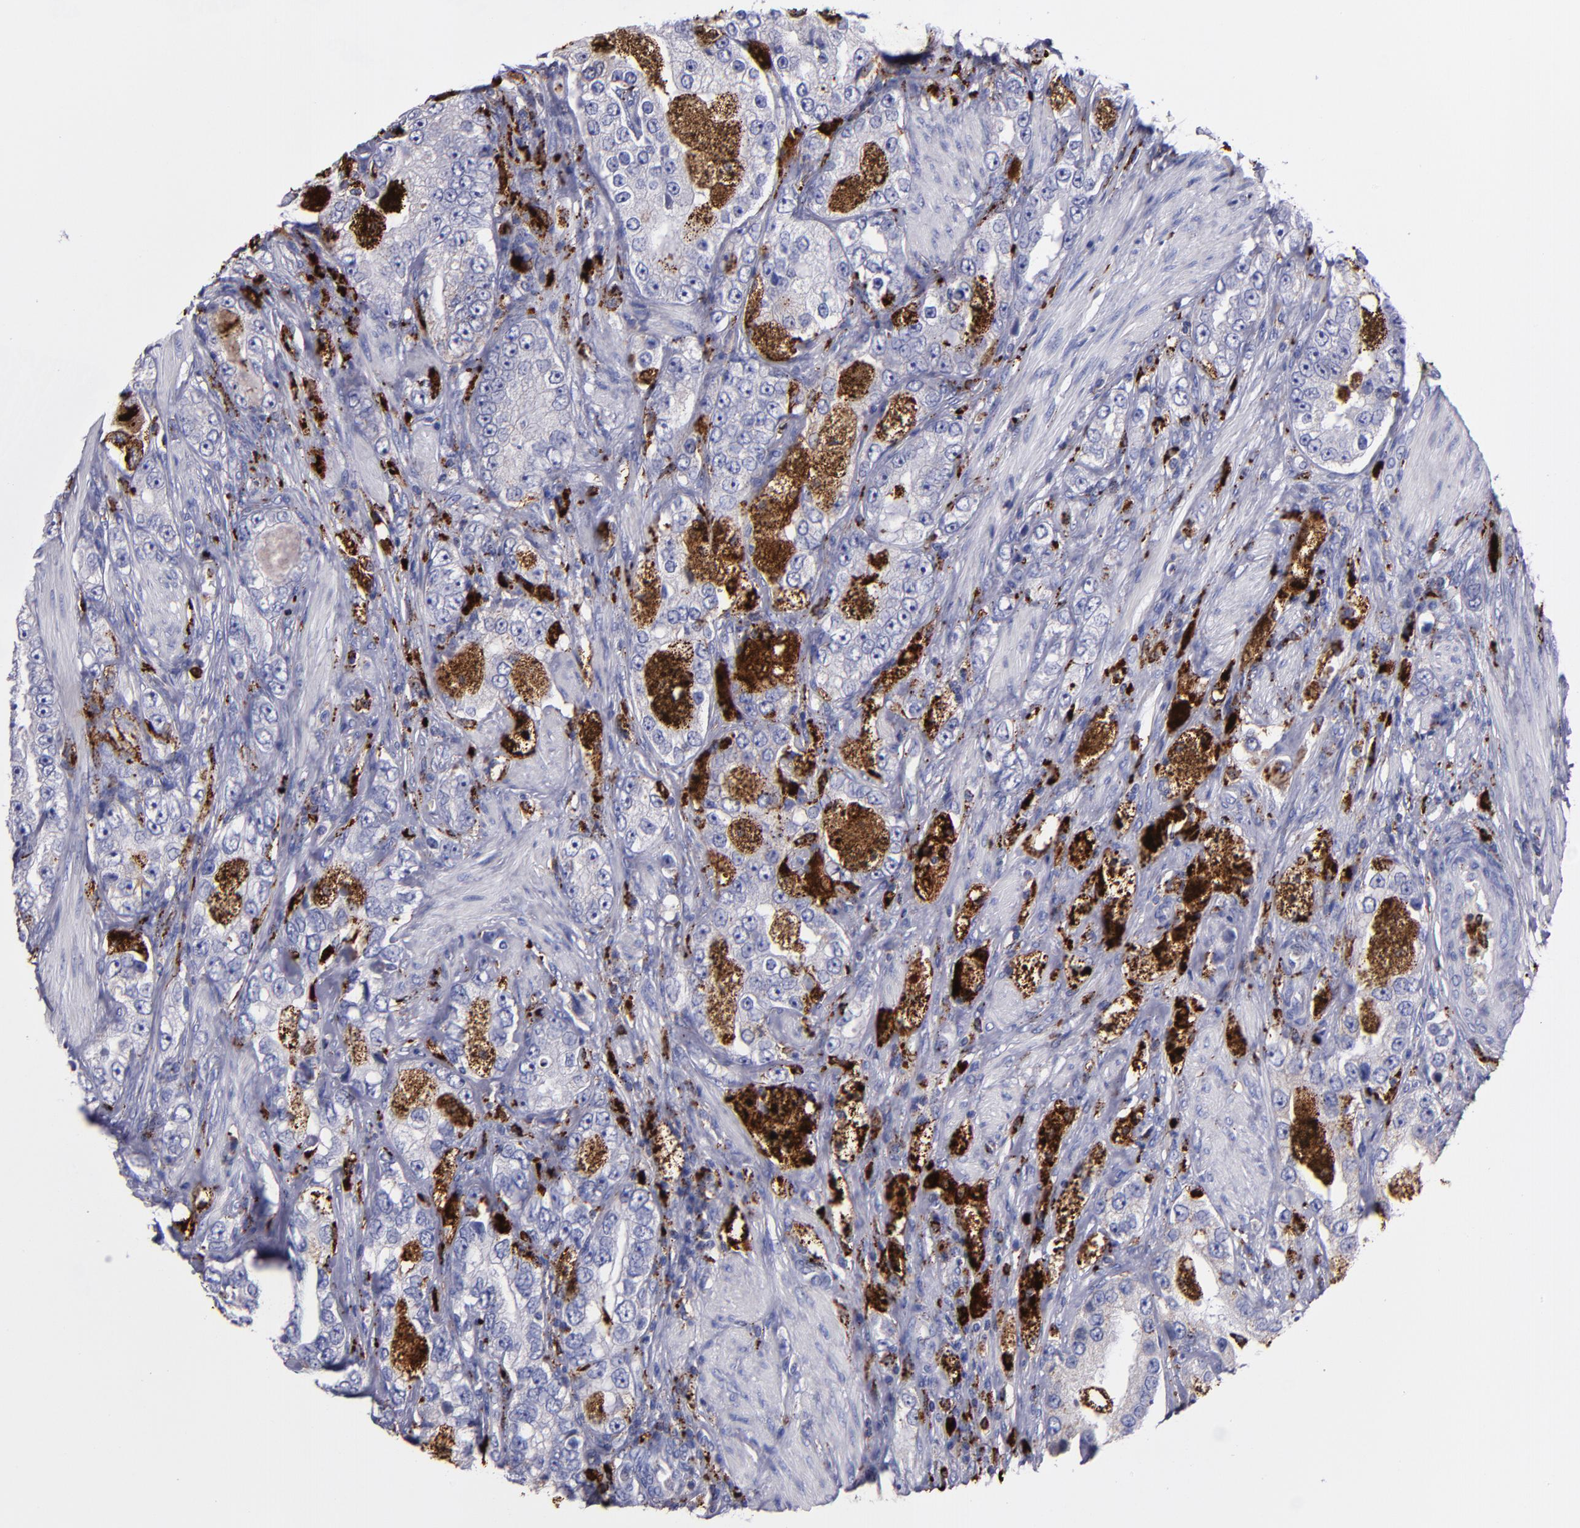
{"staining": {"intensity": "negative", "quantity": "none", "location": "none"}, "tissue": "prostate cancer", "cell_type": "Tumor cells", "image_type": "cancer", "snomed": [{"axis": "morphology", "description": "Adenocarcinoma, High grade"}, {"axis": "topography", "description": "Prostate"}], "caption": "An image of human adenocarcinoma (high-grade) (prostate) is negative for staining in tumor cells. The staining was performed using DAB to visualize the protein expression in brown, while the nuclei were stained in blue with hematoxylin (Magnification: 20x).", "gene": "CTSS", "patient": {"sex": "male", "age": 63}}